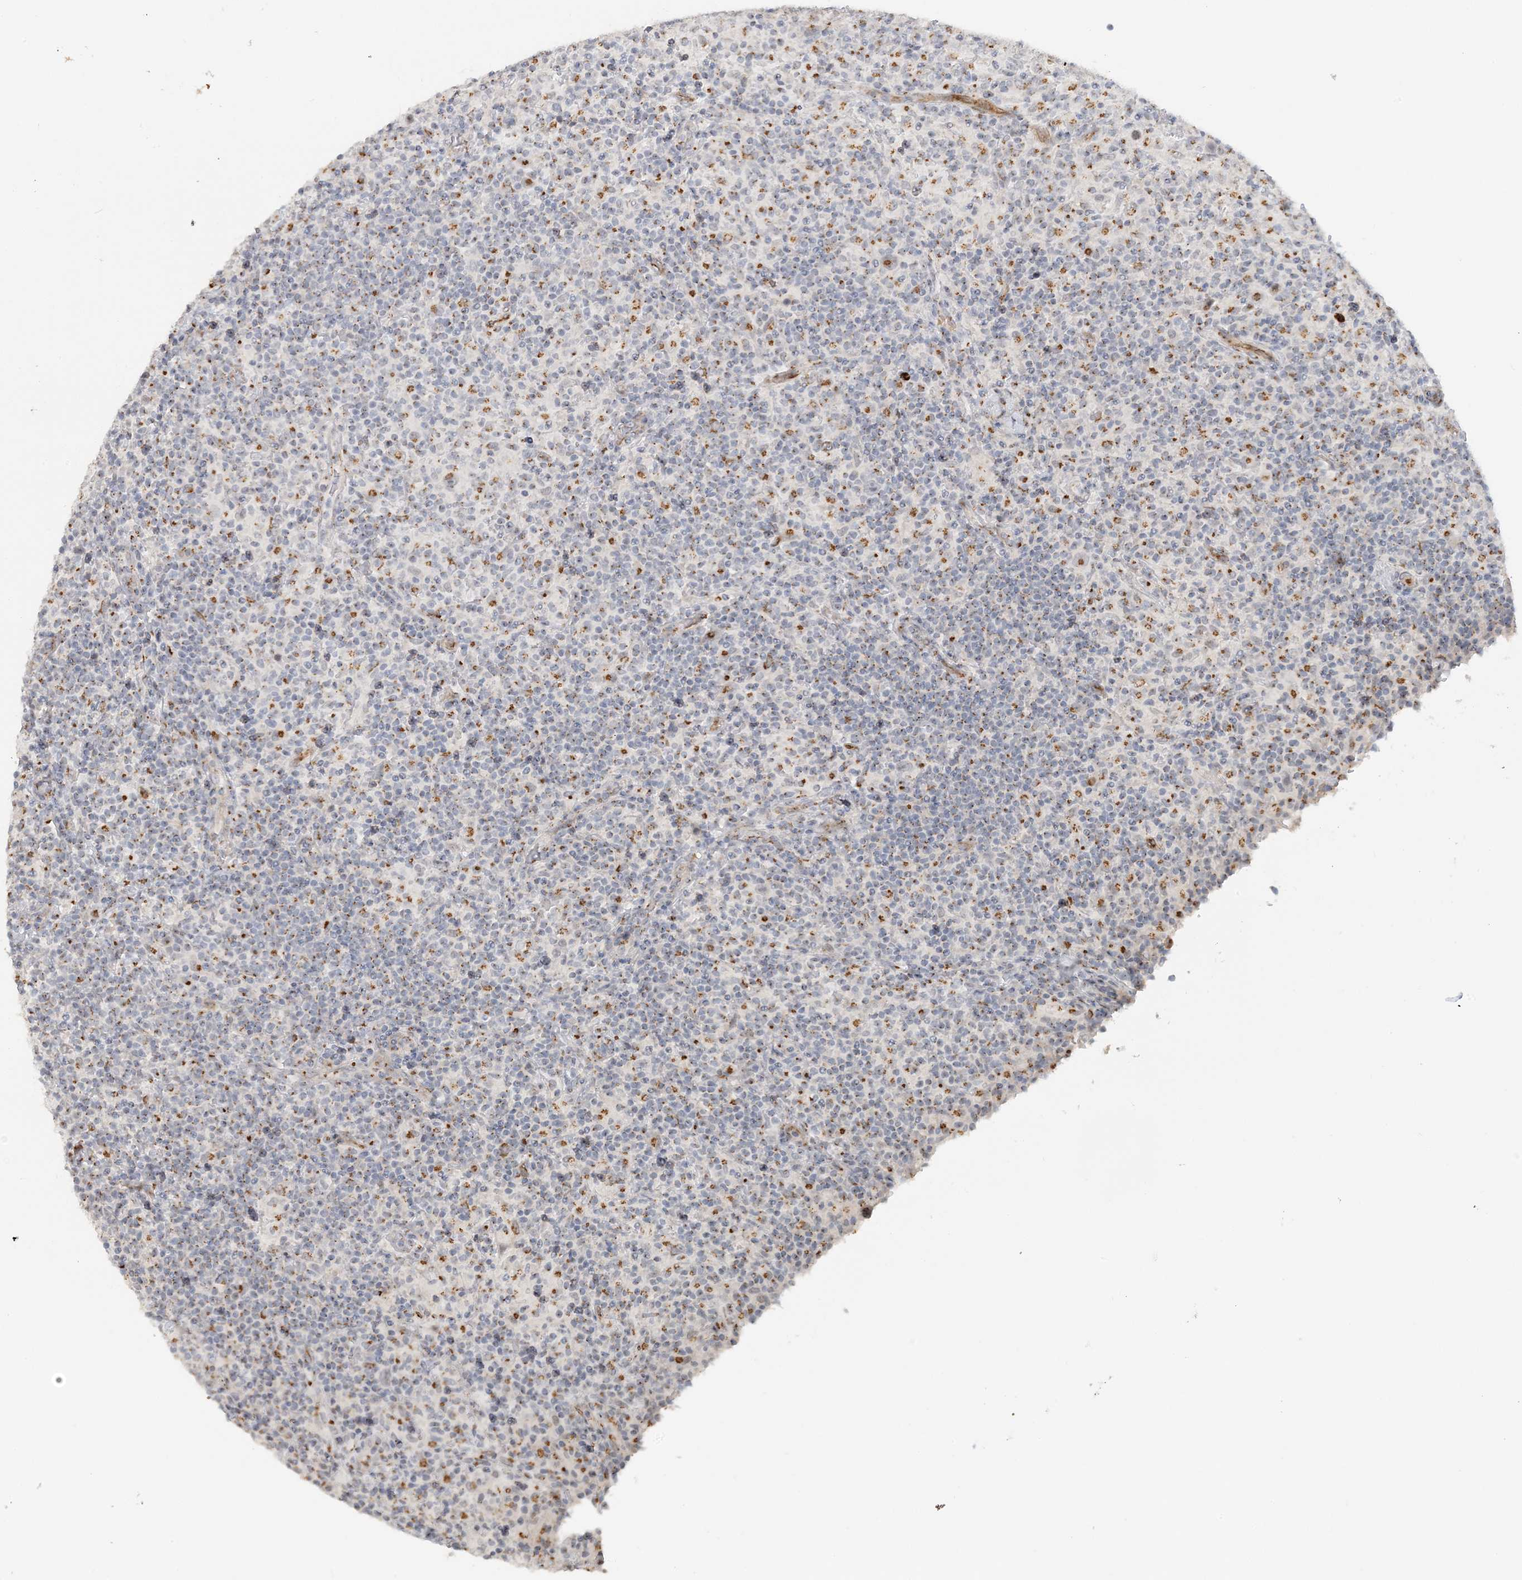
{"staining": {"intensity": "negative", "quantity": "none", "location": "none"}, "tissue": "lymphoma", "cell_type": "Tumor cells", "image_type": "cancer", "snomed": [{"axis": "morphology", "description": "Hodgkin's disease, NOS"}, {"axis": "topography", "description": "Lymph node"}], "caption": "DAB (3,3'-diaminobenzidine) immunohistochemical staining of human Hodgkin's disease shows no significant staining in tumor cells.", "gene": "ZCCHC4", "patient": {"sex": "male", "age": 70}}